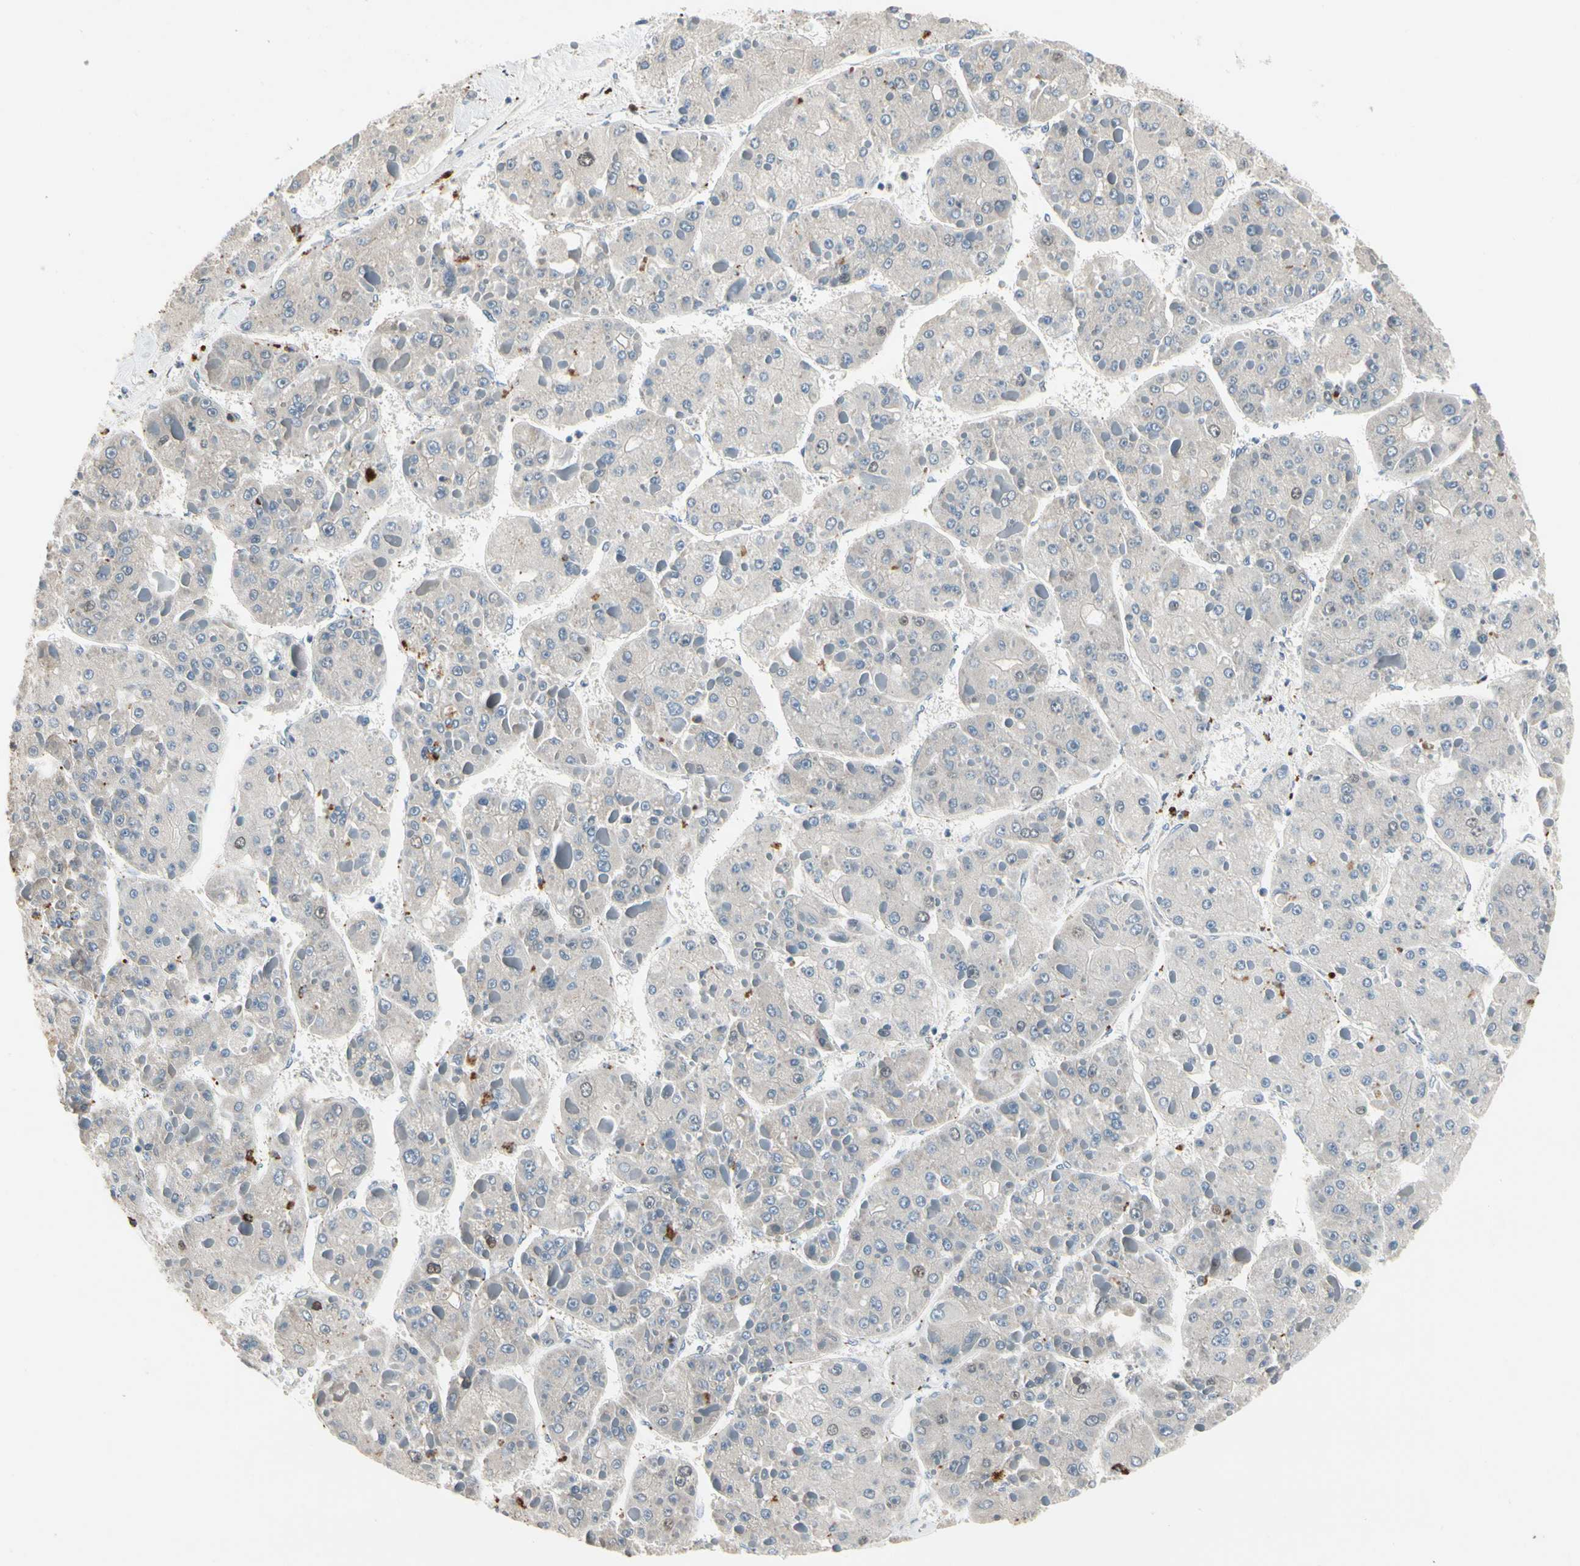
{"staining": {"intensity": "weak", "quantity": "<25%", "location": "nuclear"}, "tissue": "liver cancer", "cell_type": "Tumor cells", "image_type": "cancer", "snomed": [{"axis": "morphology", "description": "Carcinoma, Hepatocellular, NOS"}, {"axis": "topography", "description": "Liver"}], "caption": "Immunohistochemistry of human hepatocellular carcinoma (liver) exhibits no staining in tumor cells. (Immunohistochemistry (ihc), brightfield microscopy, high magnification).", "gene": "ZKSCAN4", "patient": {"sex": "female", "age": 73}}